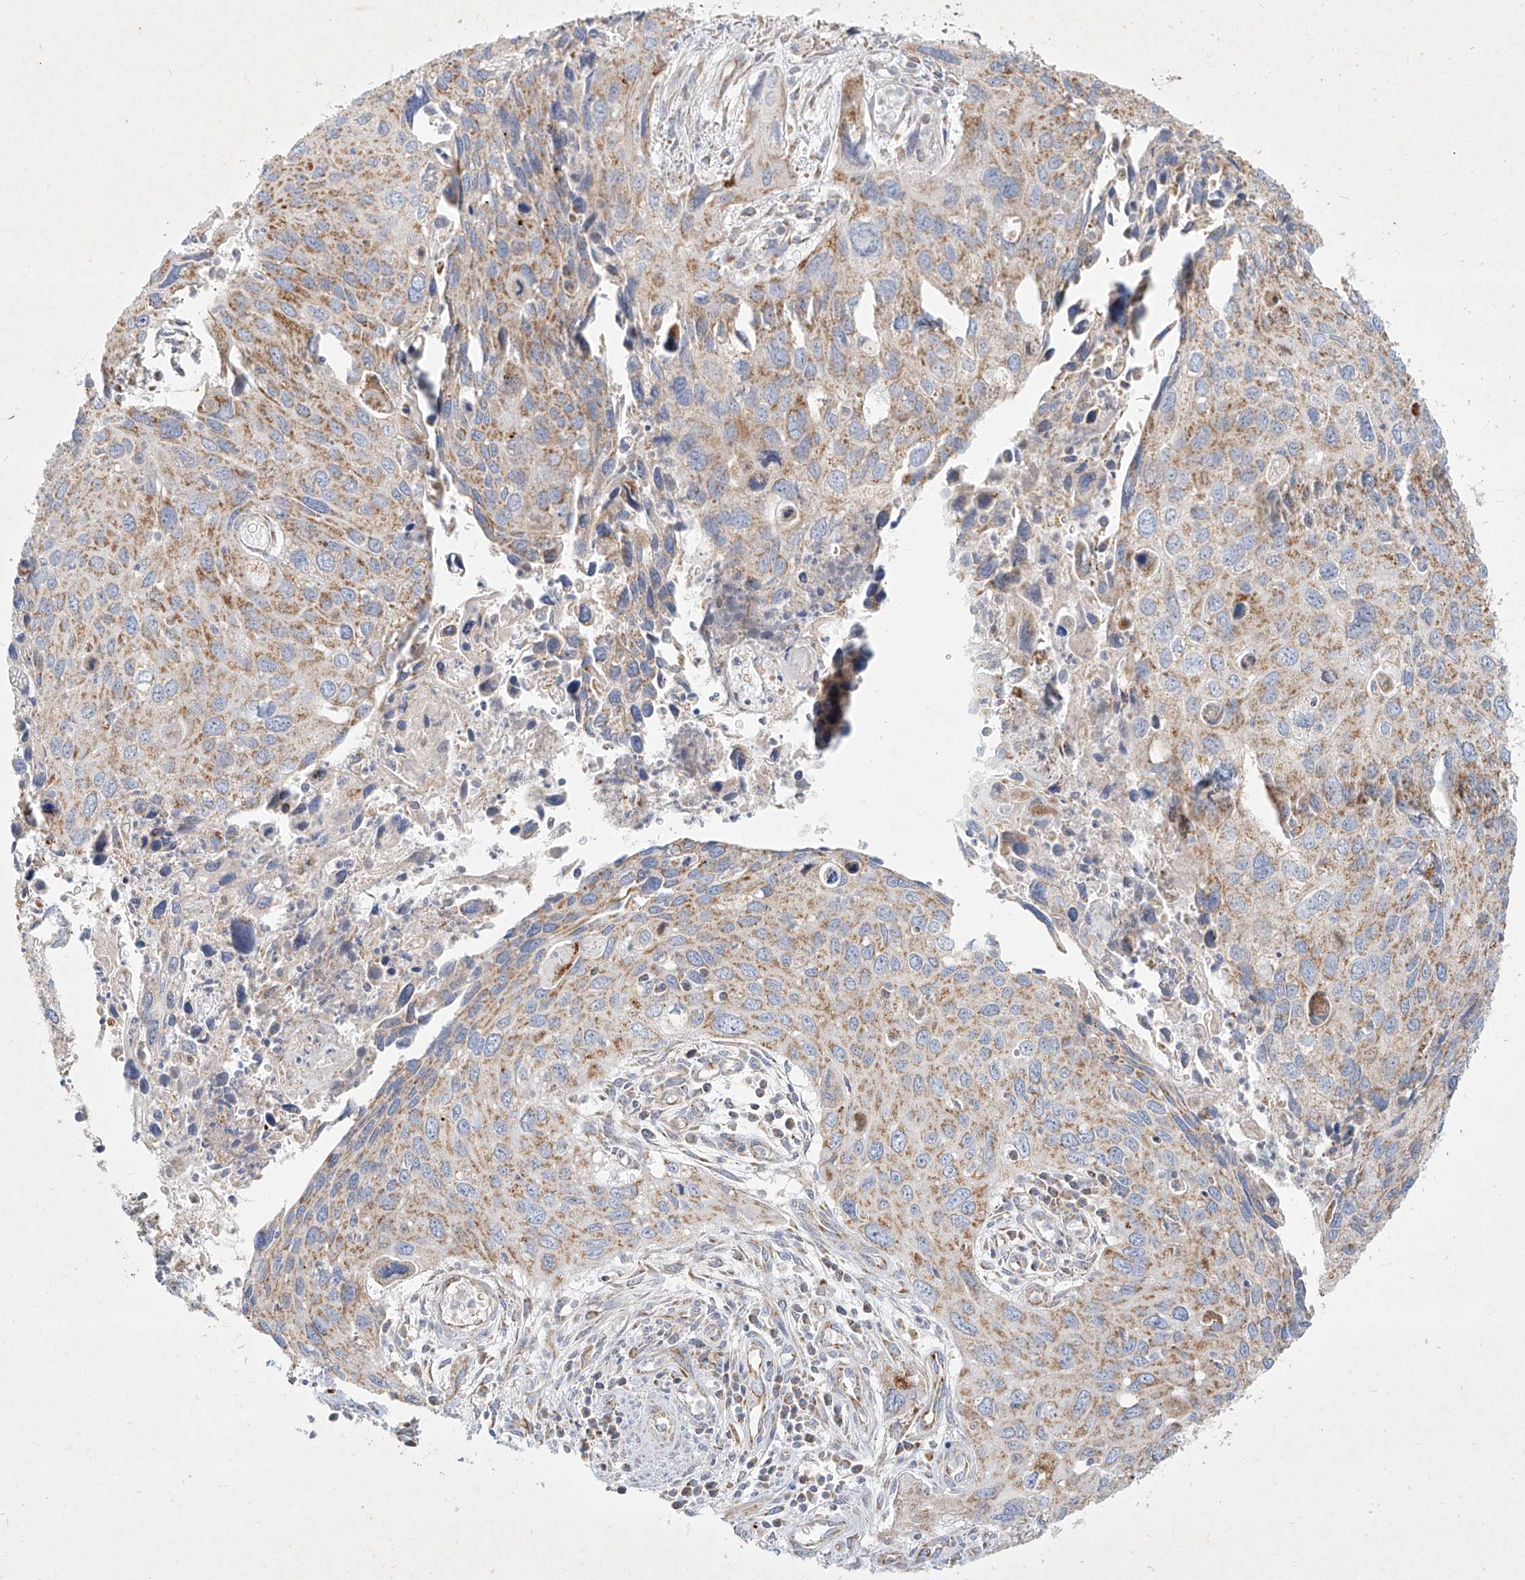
{"staining": {"intensity": "moderate", "quantity": "25%-75%", "location": "cytoplasmic/membranous"}, "tissue": "cervical cancer", "cell_type": "Tumor cells", "image_type": "cancer", "snomed": [{"axis": "morphology", "description": "Squamous cell carcinoma, NOS"}, {"axis": "topography", "description": "Cervix"}], "caption": "Immunohistochemical staining of human squamous cell carcinoma (cervical) shows medium levels of moderate cytoplasmic/membranous protein staining in approximately 25%-75% of tumor cells.", "gene": "MTX2", "patient": {"sex": "female", "age": 55}}